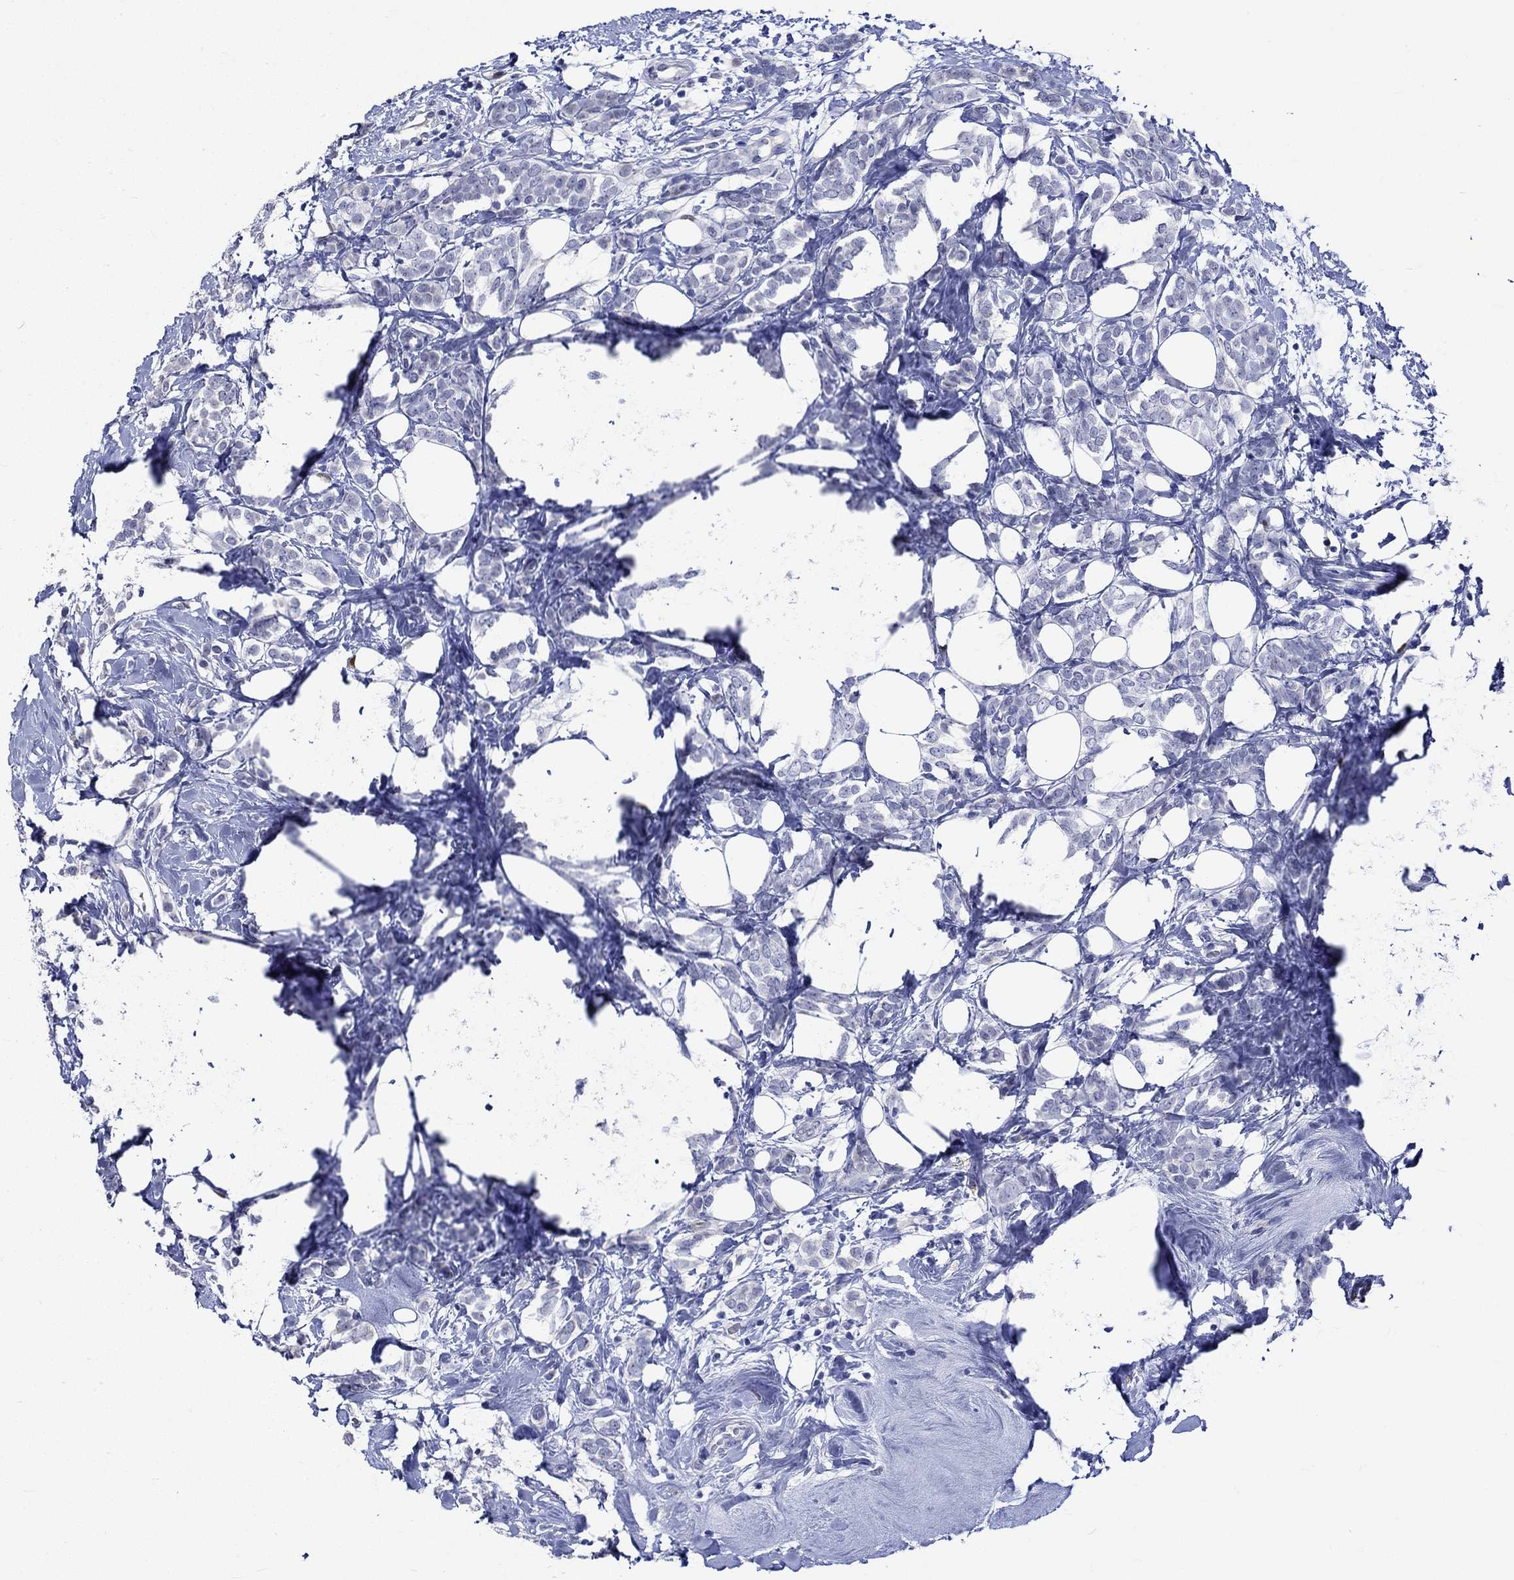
{"staining": {"intensity": "negative", "quantity": "none", "location": "none"}, "tissue": "breast cancer", "cell_type": "Tumor cells", "image_type": "cancer", "snomed": [{"axis": "morphology", "description": "Lobular carcinoma"}, {"axis": "topography", "description": "Breast"}], "caption": "Immunohistochemistry (IHC) of breast cancer (lobular carcinoma) exhibits no expression in tumor cells. The staining was performed using DAB to visualize the protein expression in brown, while the nuclei were stained in blue with hematoxylin (Magnification: 20x).", "gene": "KLHL35", "patient": {"sex": "female", "age": 49}}